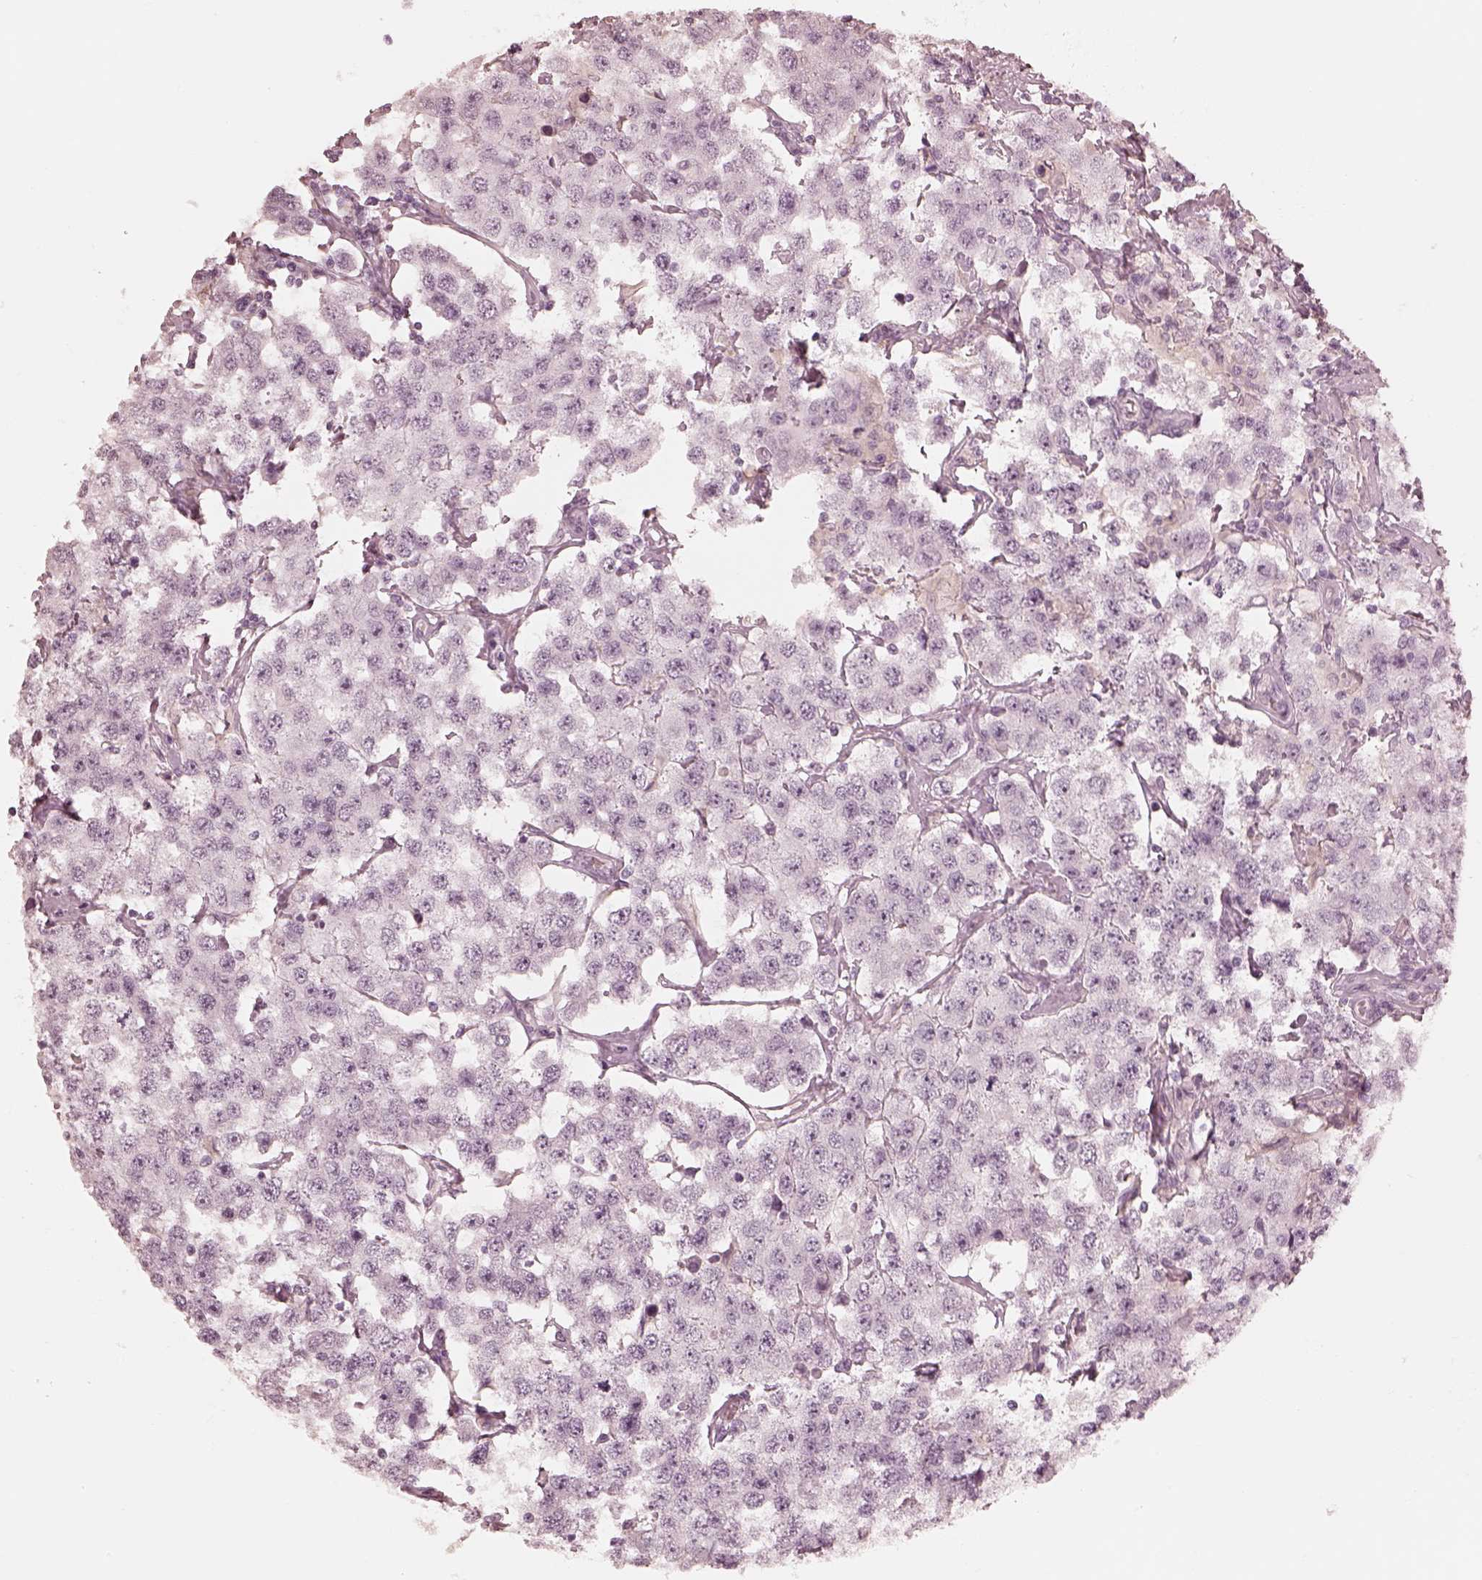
{"staining": {"intensity": "negative", "quantity": "none", "location": "none"}, "tissue": "testis cancer", "cell_type": "Tumor cells", "image_type": "cancer", "snomed": [{"axis": "morphology", "description": "Seminoma, NOS"}, {"axis": "topography", "description": "Testis"}], "caption": "Testis seminoma was stained to show a protein in brown. There is no significant positivity in tumor cells.", "gene": "CALR3", "patient": {"sex": "male", "age": 52}}